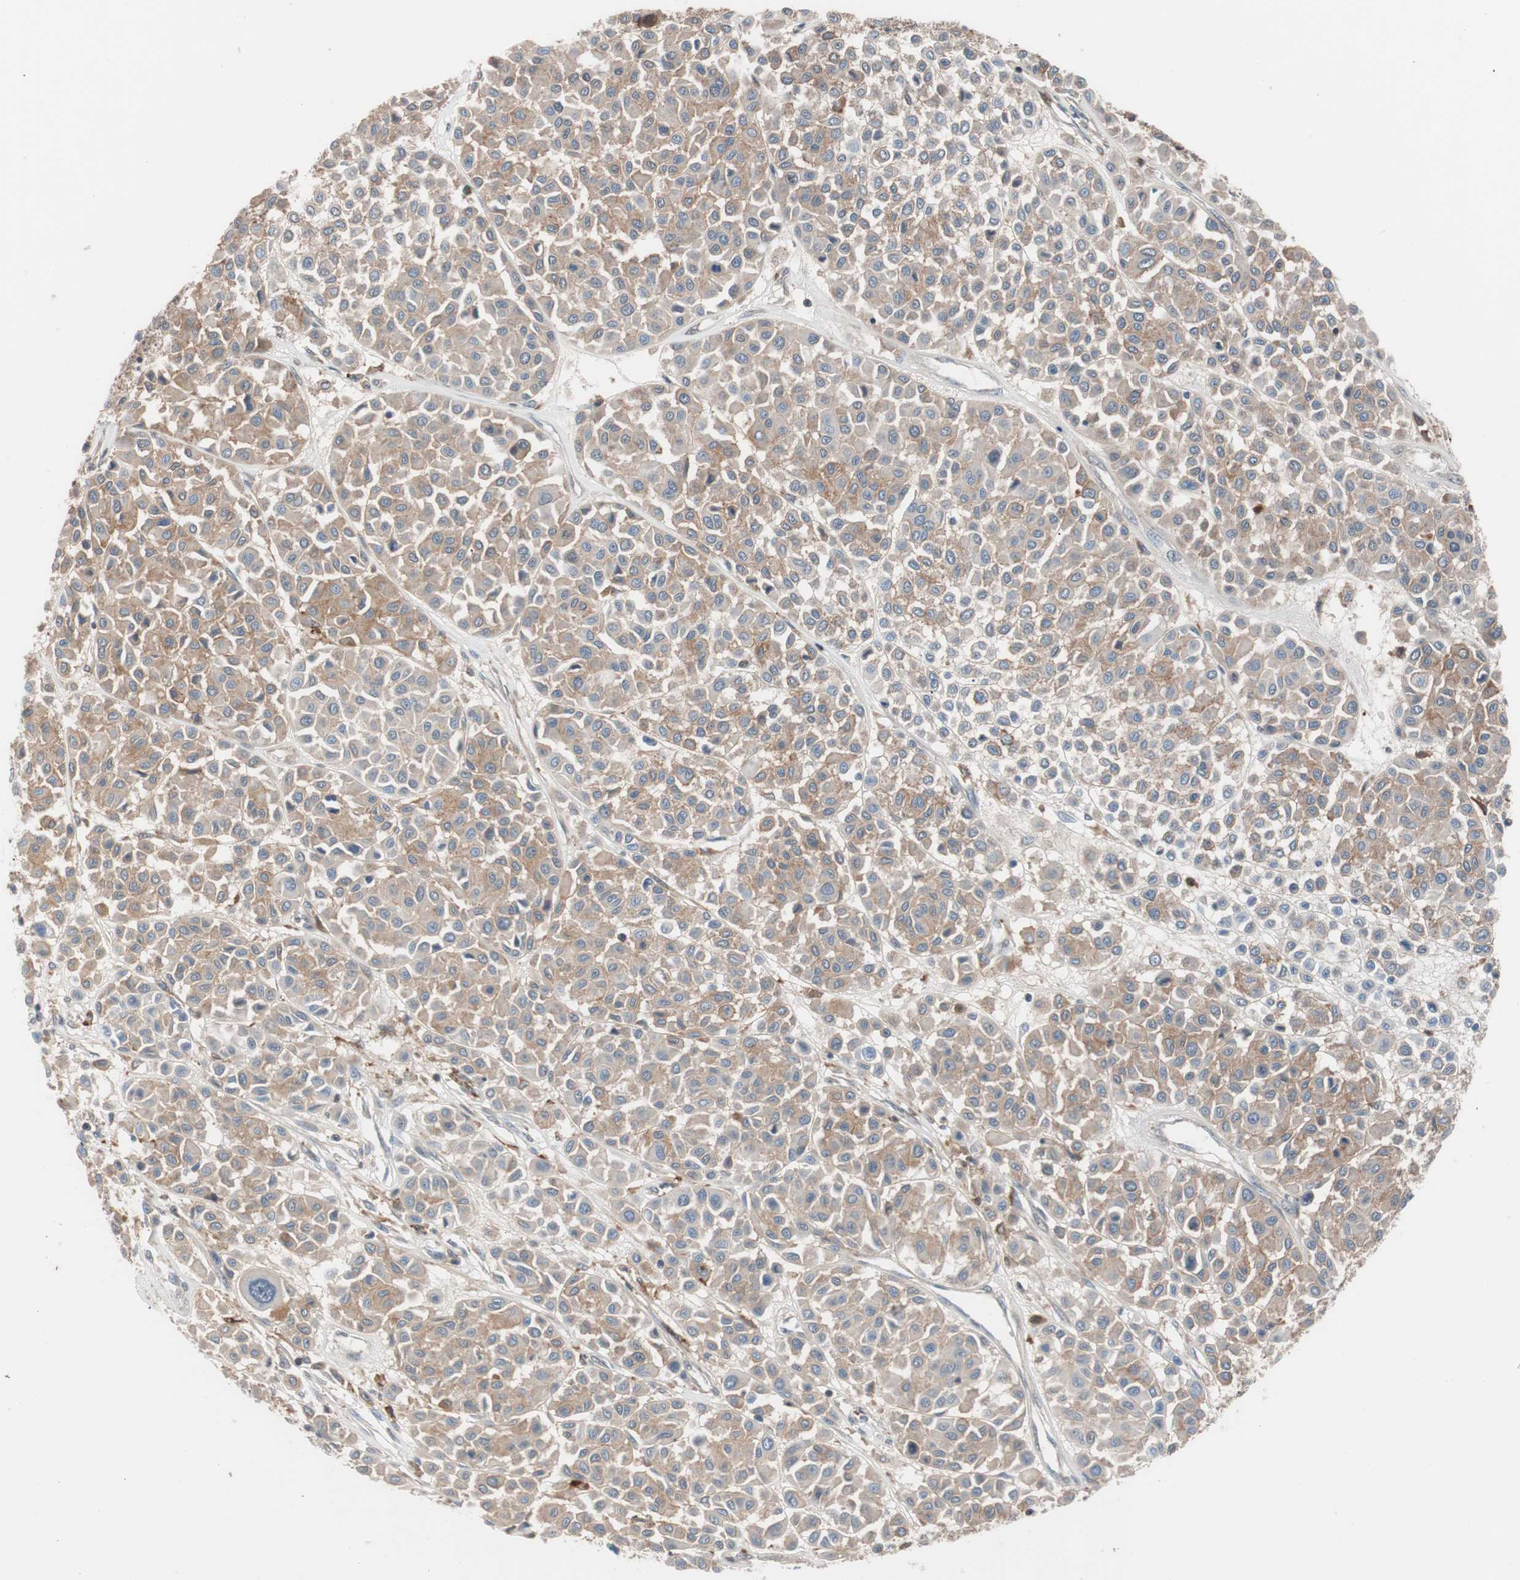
{"staining": {"intensity": "weak", "quantity": ">75%", "location": "cytoplasmic/membranous"}, "tissue": "melanoma", "cell_type": "Tumor cells", "image_type": "cancer", "snomed": [{"axis": "morphology", "description": "Malignant melanoma, Metastatic site"}, {"axis": "topography", "description": "Soft tissue"}], "caption": "Immunohistochemical staining of melanoma demonstrates low levels of weak cytoplasmic/membranous positivity in approximately >75% of tumor cells. (Brightfield microscopy of DAB IHC at high magnification).", "gene": "LITAF", "patient": {"sex": "male", "age": 41}}